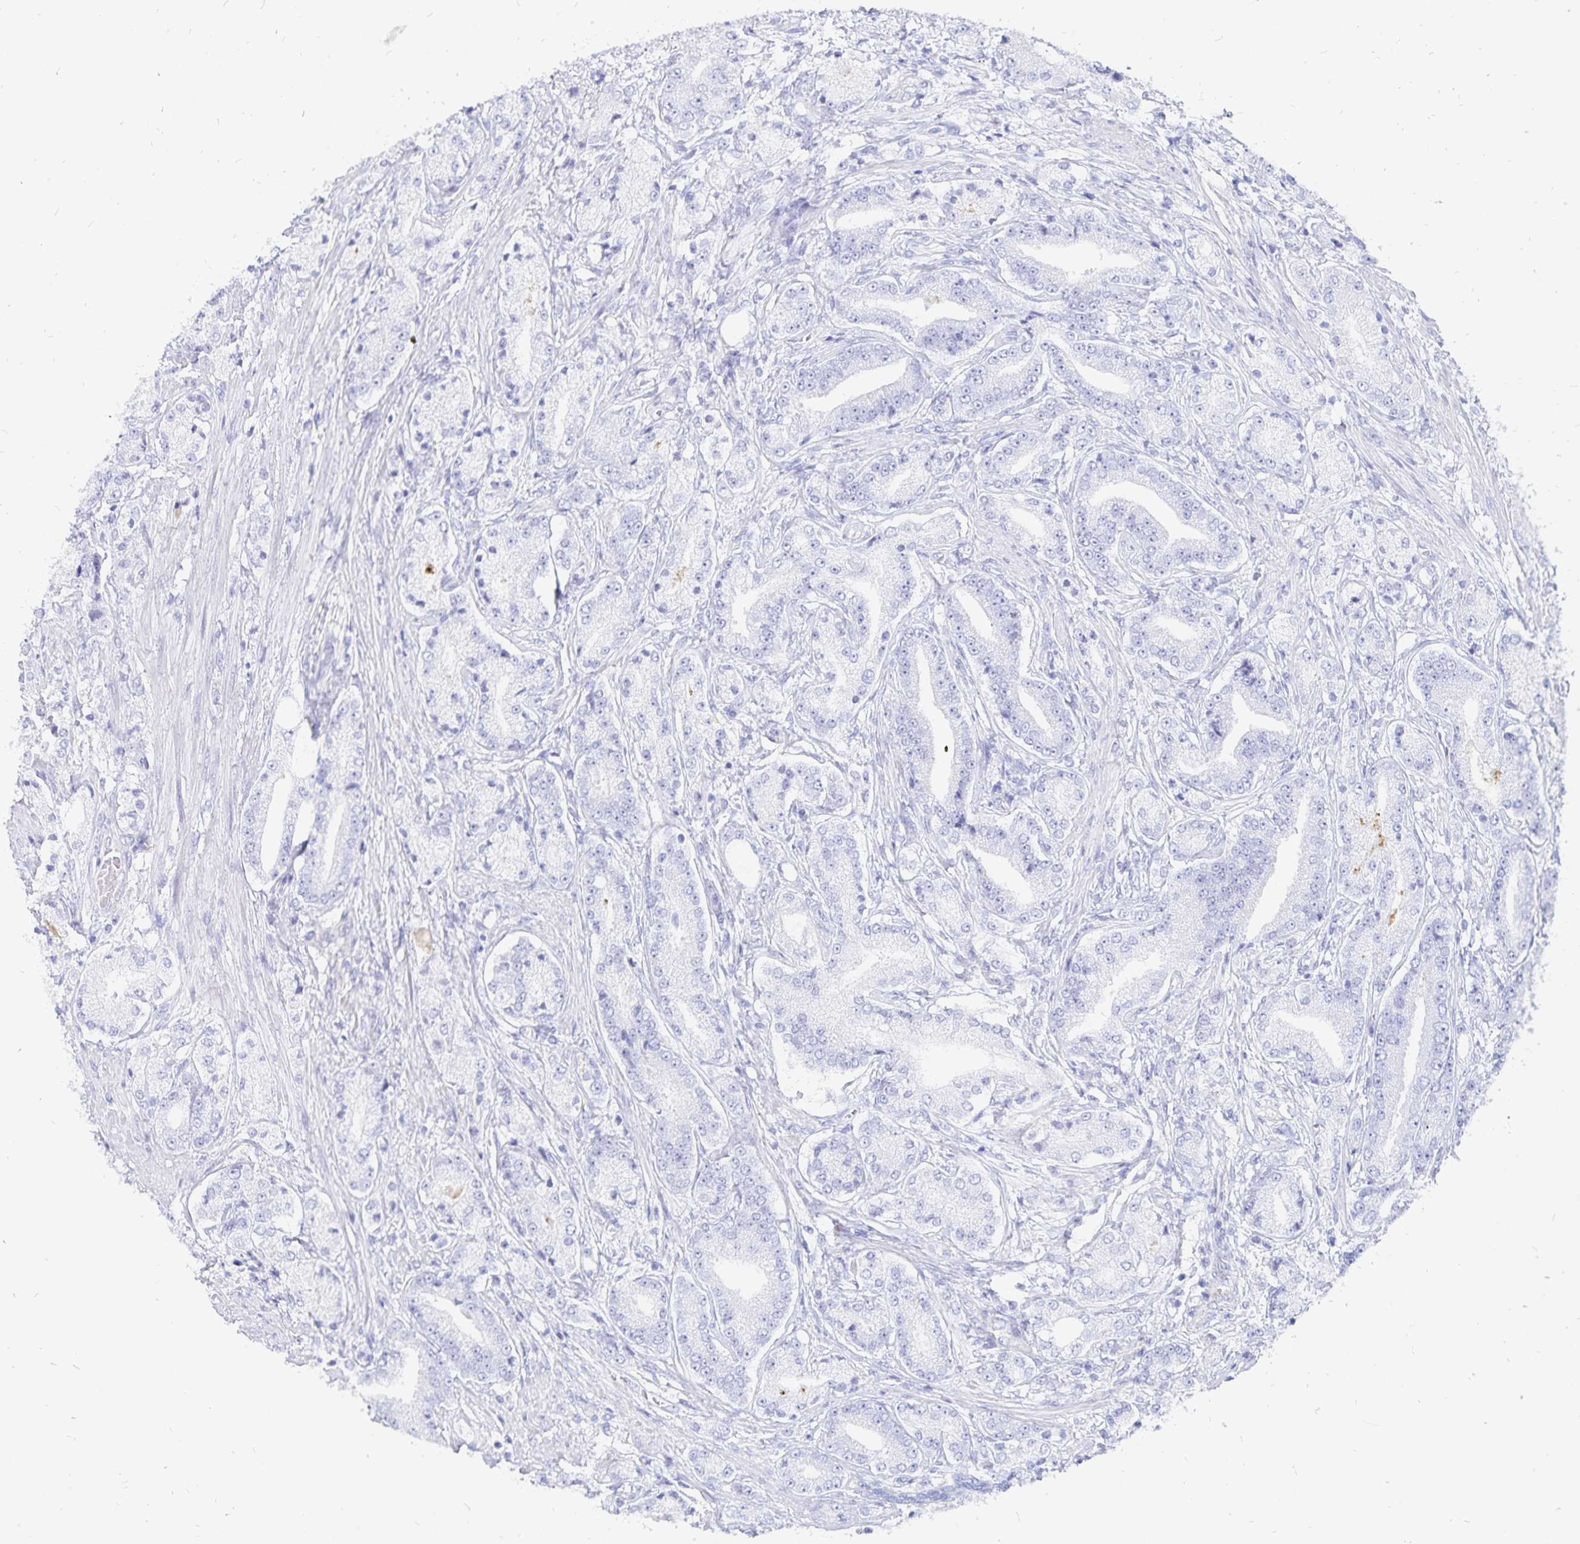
{"staining": {"intensity": "negative", "quantity": "none", "location": "none"}, "tissue": "prostate cancer", "cell_type": "Tumor cells", "image_type": "cancer", "snomed": [{"axis": "morphology", "description": "Adenocarcinoma, High grade"}, {"axis": "topography", "description": "Prostate and seminal vesicle, NOS"}], "caption": "This micrograph is of prostate cancer stained with IHC to label a protein in brown with the nuclei are counter-stained blue. There is no staining in tumor cells. The staining was performed using DAB to visualize the protein expression in brown, while the nuclei were stained in blue with hematoxylin (Magnification: 20x).", "gene": "INSL5", "patient": {"sex": "male", "age": 61}}